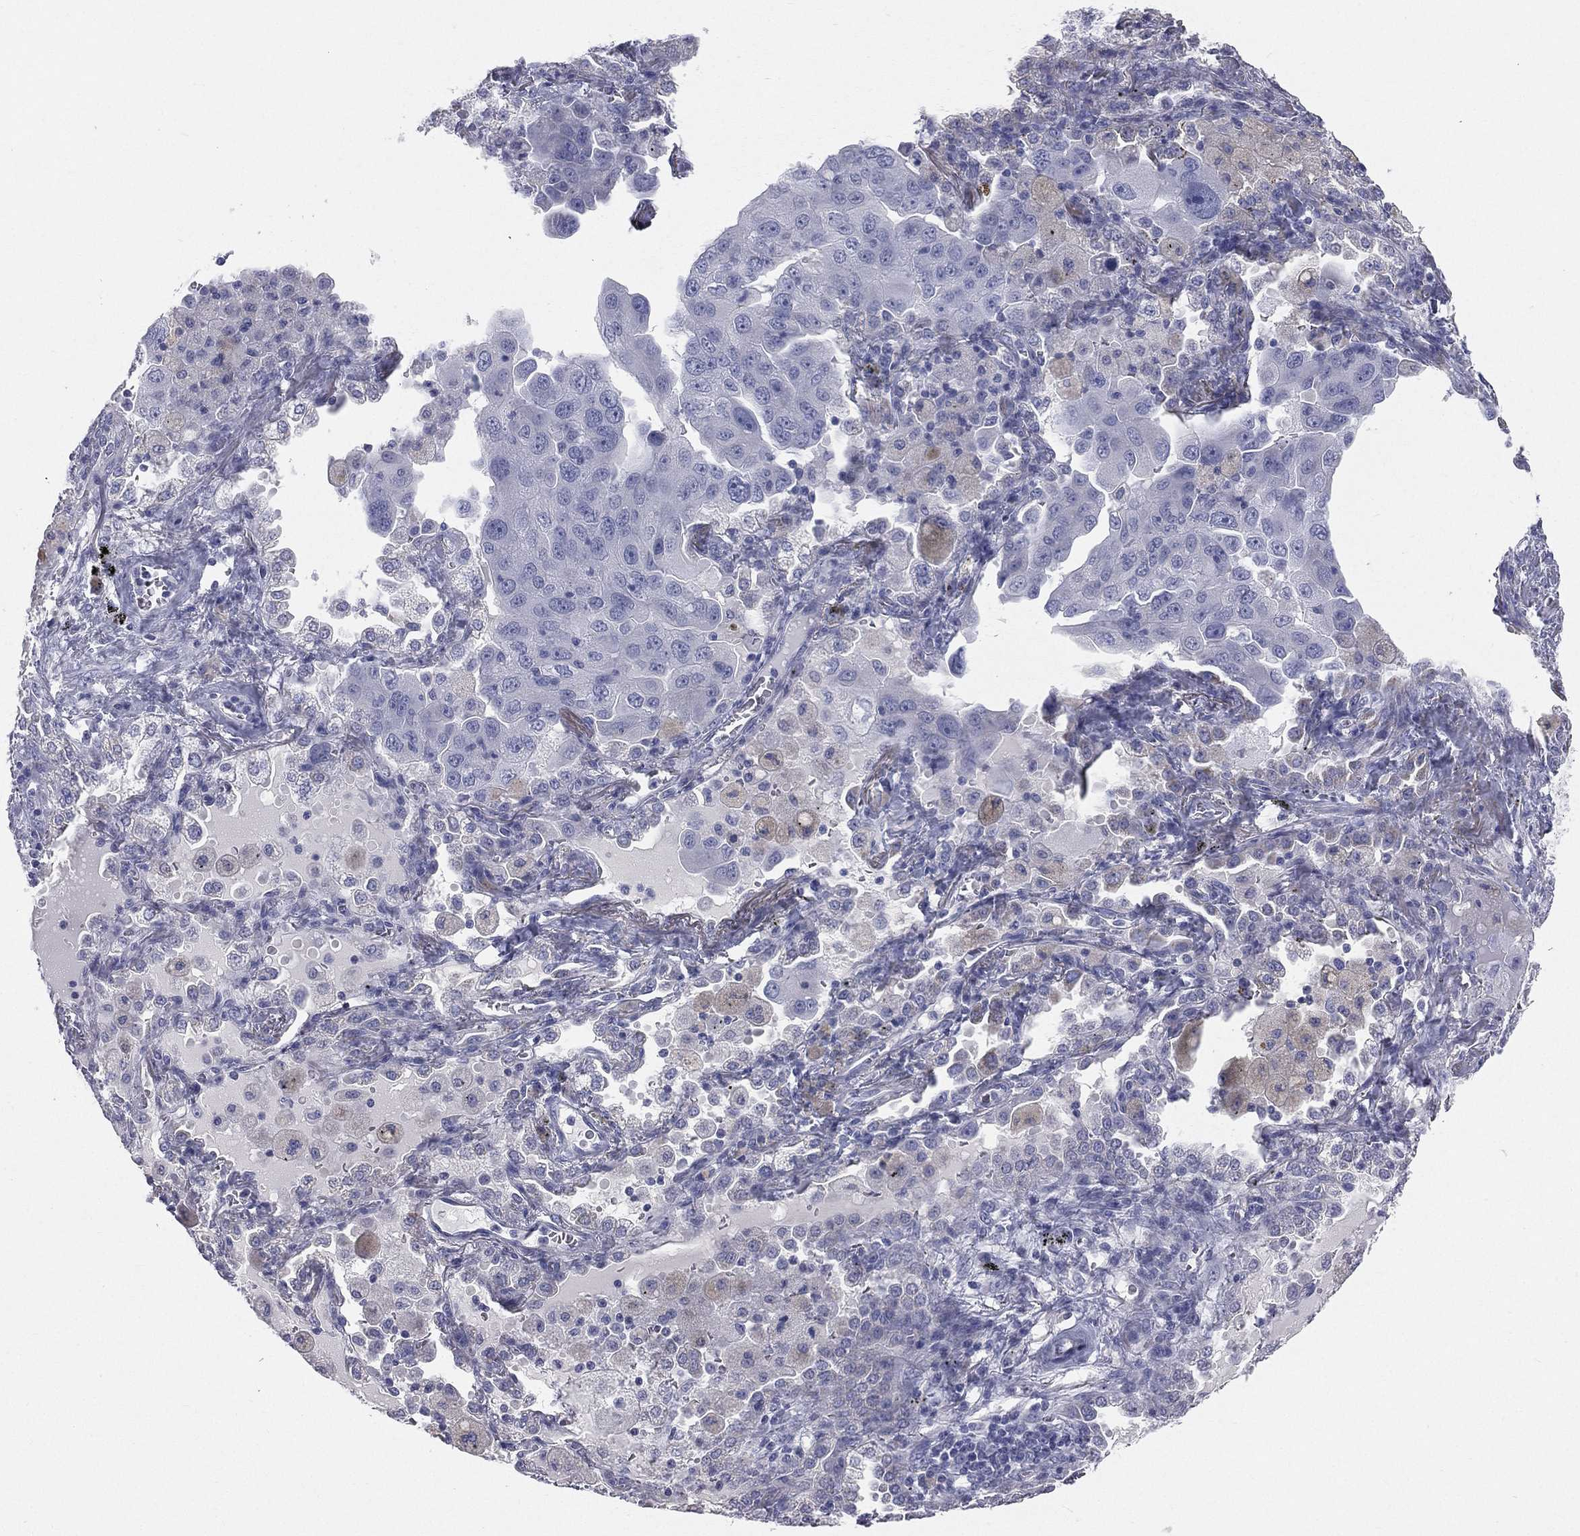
{"staining": {"intensity": "negative", "quantity": "none", "location": "none"}, "tissue": "lung cancer", "cell_type": "Tumor cells", "image_type": "cancer", "snomed": [{"axis": "morphology", "description": "Adenocarcinoma, NOS"}, {"axis": "topography", "description": "Lung"}], "caption": "A photomicrograph of human lung cancer is negative for staining in tumor cells. Brightfield microscopy of IHC stained with DAB (3,3'-diaminobenzidine) (brown) and hematoxylin (blue), captured at high magnification.", "gene": "STK31", "patient": {"sex": "female", "age": 61}}